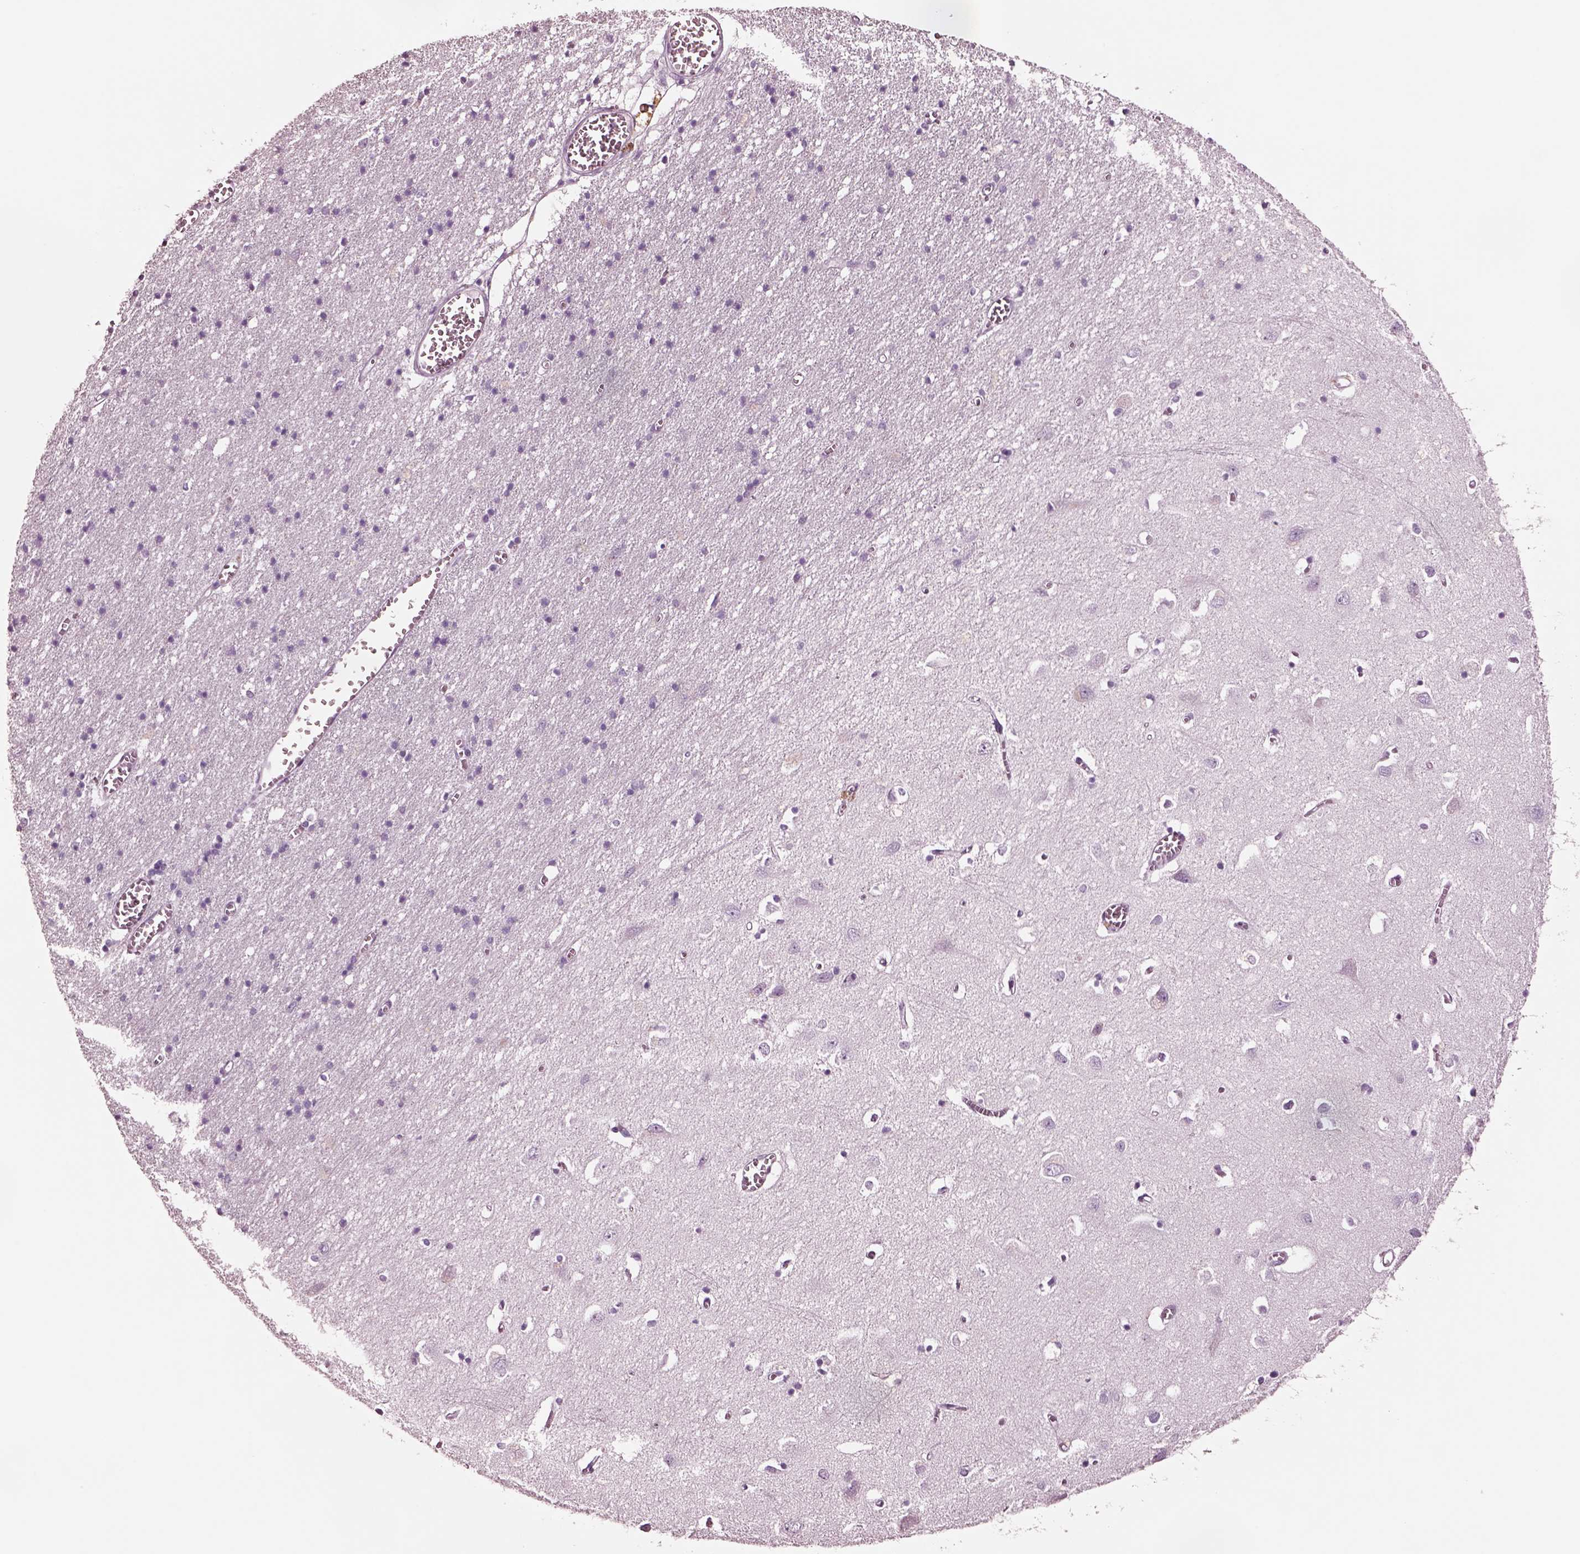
{"staining": {"intensity": "negative", "quantity": "none", "location": "none"}, "tissue": "cerebral cortex", "cell_type": "Endothelial cells", "image_type": "normal", "snomed": [{"axis": "morphology", "description": "Normal tissue, NOS"}, {"axis": "topography", "description": "Cerebral cortex"}], "caption": "This is an immunohistochemistry (IHC) photomicrograph of unremarkable human cerebral cortex. There is no staining in endothelial cells.", "gene": "NMRK2", "patient": {"sex": "male", "age": 70}}